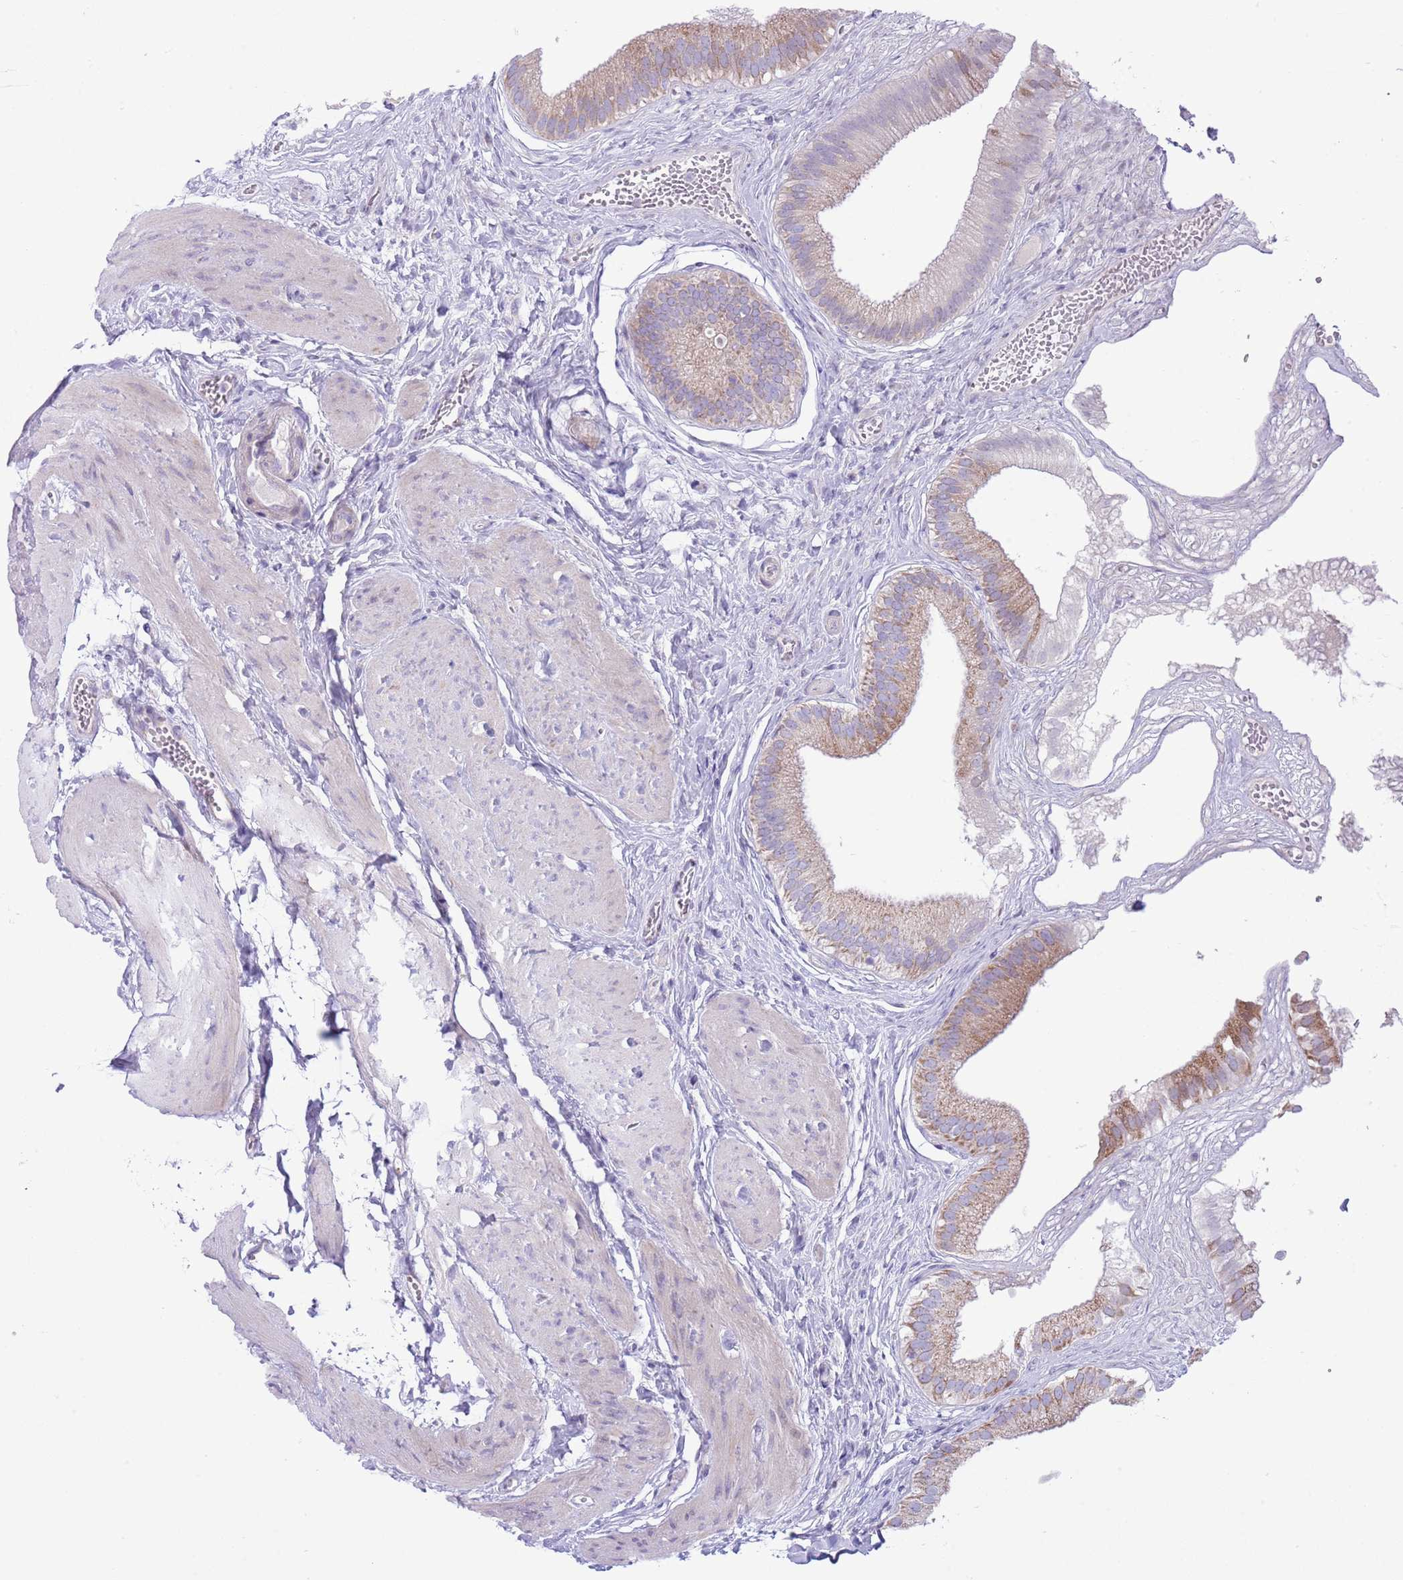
{"staining": {"intensity": "moderate", "quantity": ">75%", "location": "cytoplasmic/membranous"}, "tissue": "gallbladder", "cell_type": "Glandular cells", "image_type": "normal", "snomed": [{"axis": "morphology", "description": "Normal tissue, NOS"}, {"axis": "topography", "description": "Gallbladder"}], "caption": "Protein positivity by IHC reveals moderate cytoplasmic/membranous expression in about >75% of glandular cells in normal gallbladder. (brown staining indicates protein expression, while blue staining denotes nuclei).", "gene": "OAZ2", "patient": {"sex": "female", "age": 54}}